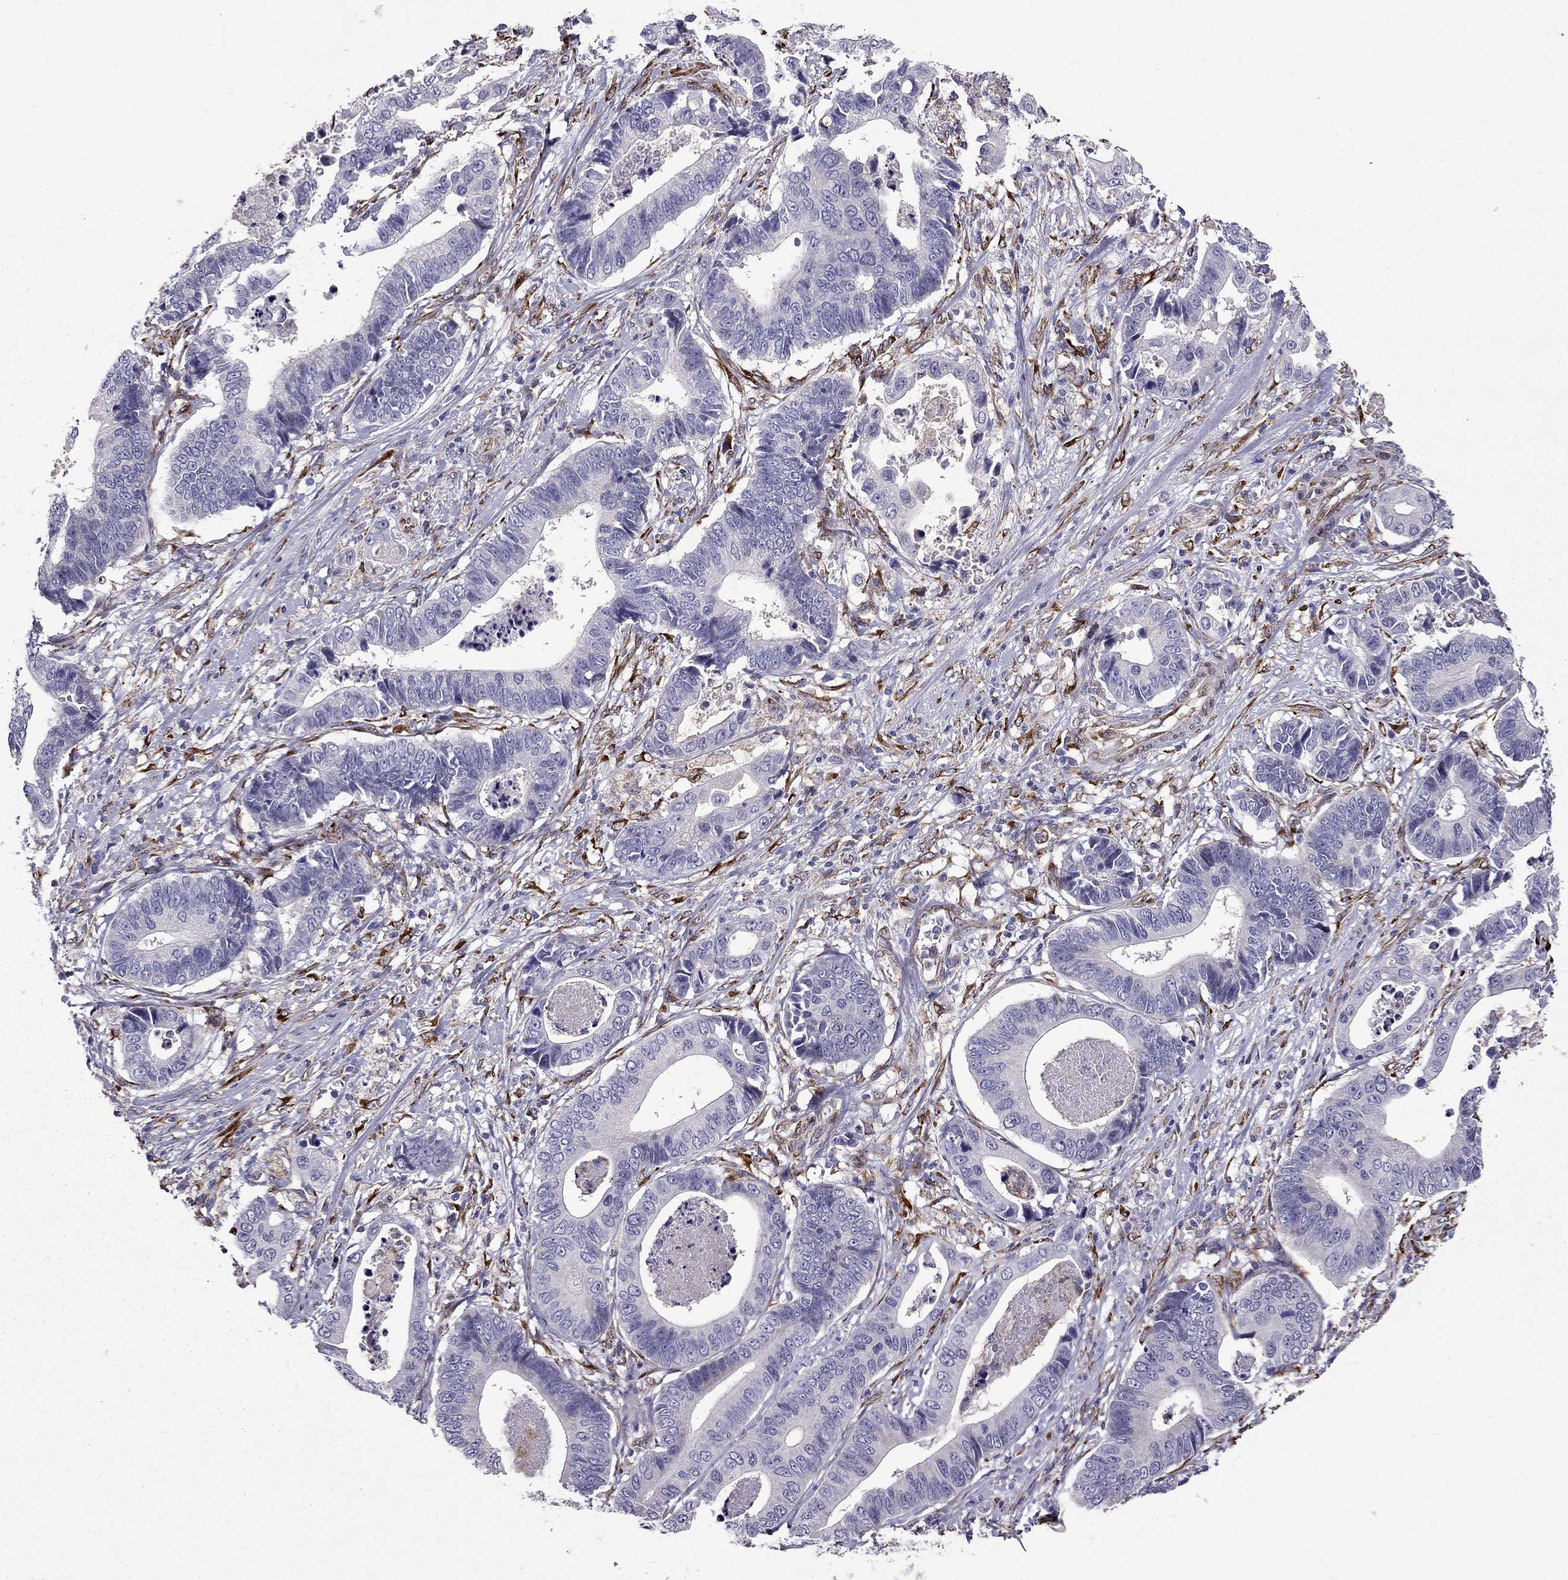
{"staining": {"intensity": "negative", "quantity": "none", "location": "none"}, "tissue": "stomach cancer", "cell_type": "Tumor cells", "image_type": "cancer", "snomed": [{"axis": "morphology", "description": "Adenocarcinoma, NOS"}, {"axis": "topography", "description": "Stomach"}], "caption": "Tumor cells are negative for protein expression in human stomach cancer.", "gene": "IKBIP", "patient": {"sex": "male", "age": 84}}